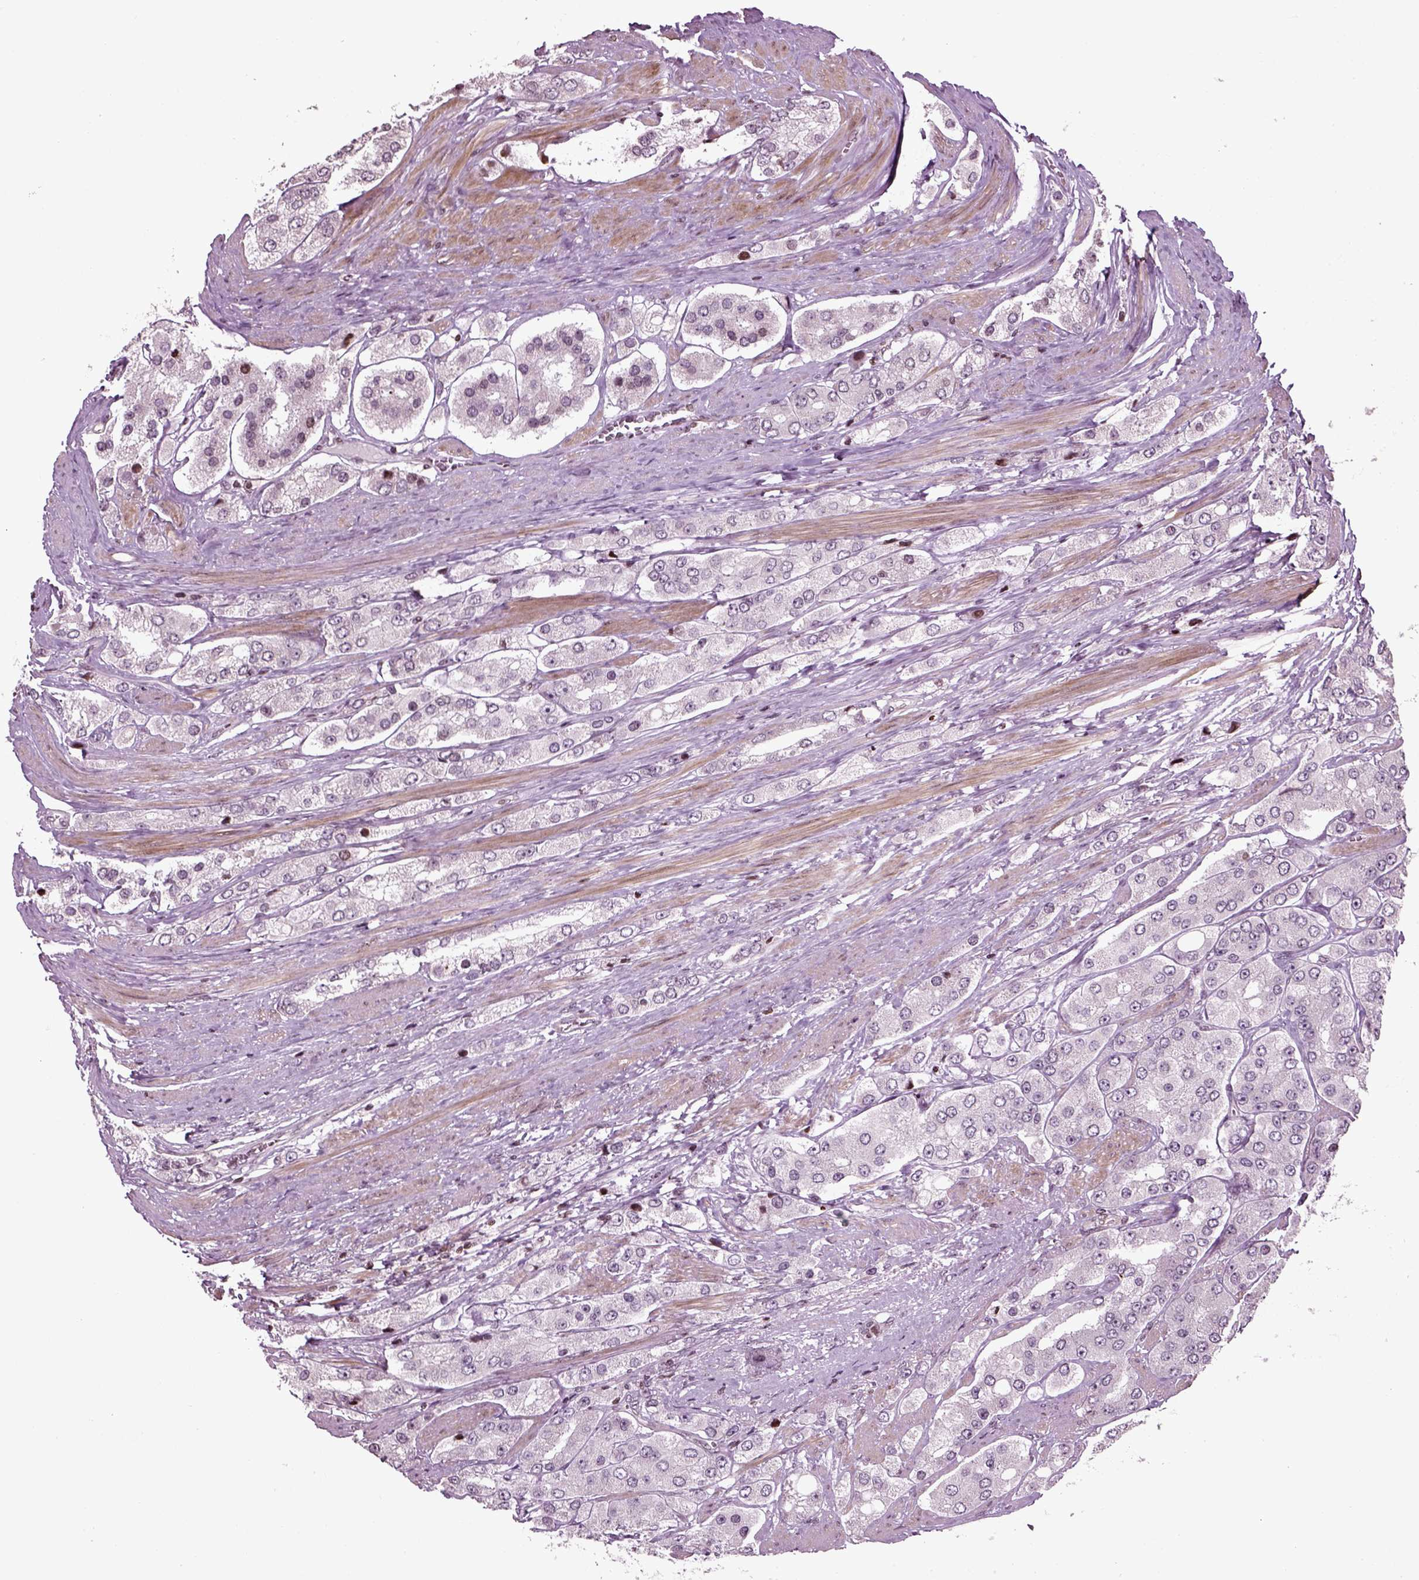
{"staining": {"intensity": "negative", "quantity": "none", "location": "none"}, "tissue": "prostate cancer", "cell_type": "Tumor cells", "image_type": "cancer", "snomed": [{"axis": "morphology", "description": "Adenocarcinoma, Low grade"}, {"axis": "topography", "description": "Prostate"}], "caption": "DAB (3,3'-diaminobenzidine) immunohistochemical staining of prostate cancer (low-grade adenocarcinoma) exhibits no significant positivity in tumor cells.", "gene": "HEYL", "patient": {"sex": "male", "age": 69}}